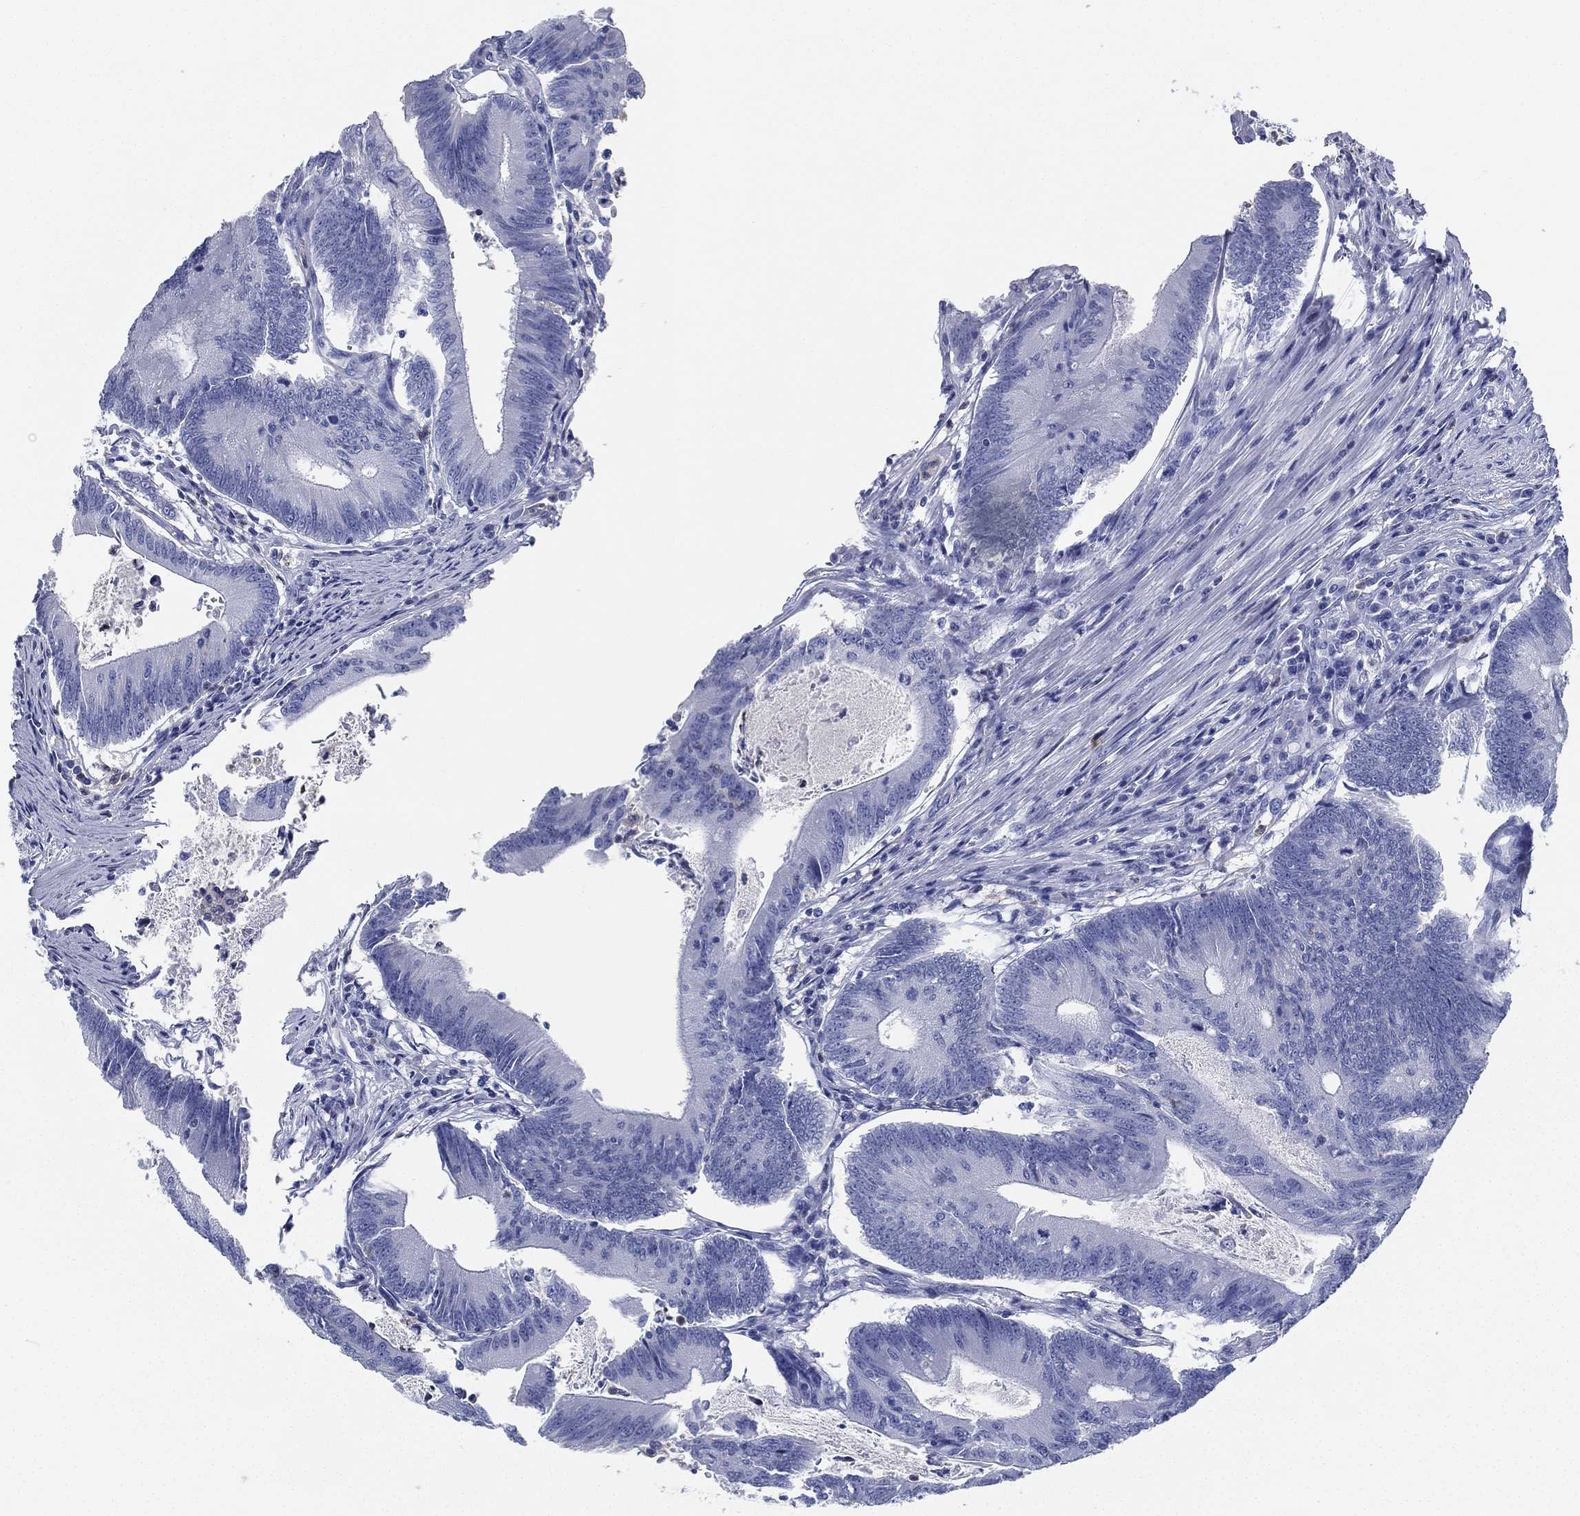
{"staining": {"intensity": "negative", "quantity": "none", "location": "none"}, "tissue": "colorectal cancer", "cell_type": "Tumor cells", "image_type": "cancer", "snomed": [{"axis": "morphology", "description": "Adenocarcinoma, NOS"}, {"axis": "topography", "description": "Colon"}], "caption": "An image of colorectal cancer (adenocarcinoma) stained for a protein demonstrates no brown staining in tumor cells.", "gene": "DEFB121", "patient": {"sex": "female", "age": 70}}